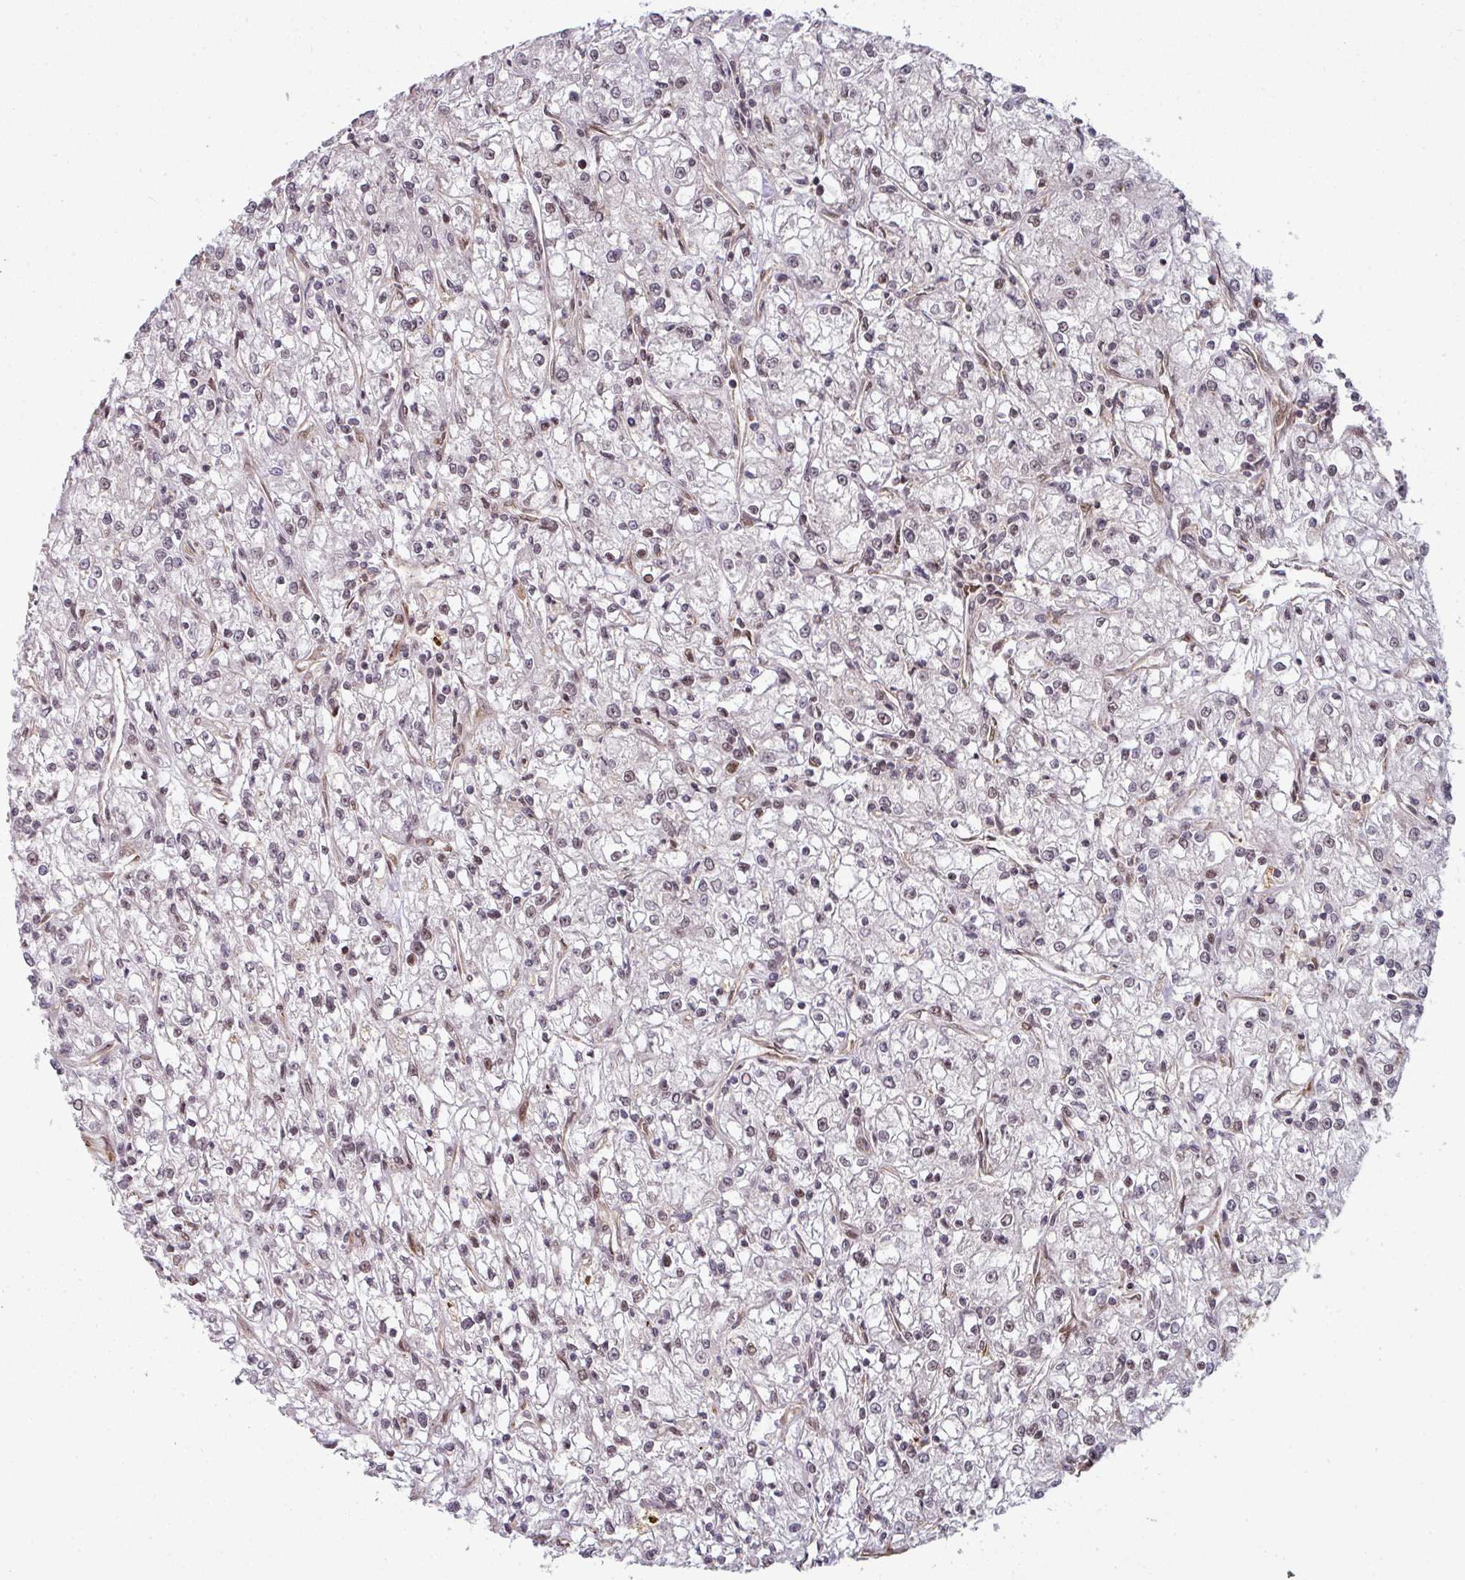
{"staining": {"intensity": "negative", "quantity": "none", "location": "none"}, "tissue": "renal cancer", "cell_type": "Tumor cells", "image_type": "cancer", "snomed": [{"axis": "morphology", "description": "Adenocarcinoma, NOS"}, {"axis": "topography", "description": "Kidney"}], "caption": "High magnification brightfield microscopy of renal cancer stained with DAB (3,3'-diaminobenzidine) (brown) and counterstained with hematoxylin (blue): tumor cells show no significant positivity.", "gene": "SIK3", "patient": {"sex": "female", "age": 59}}